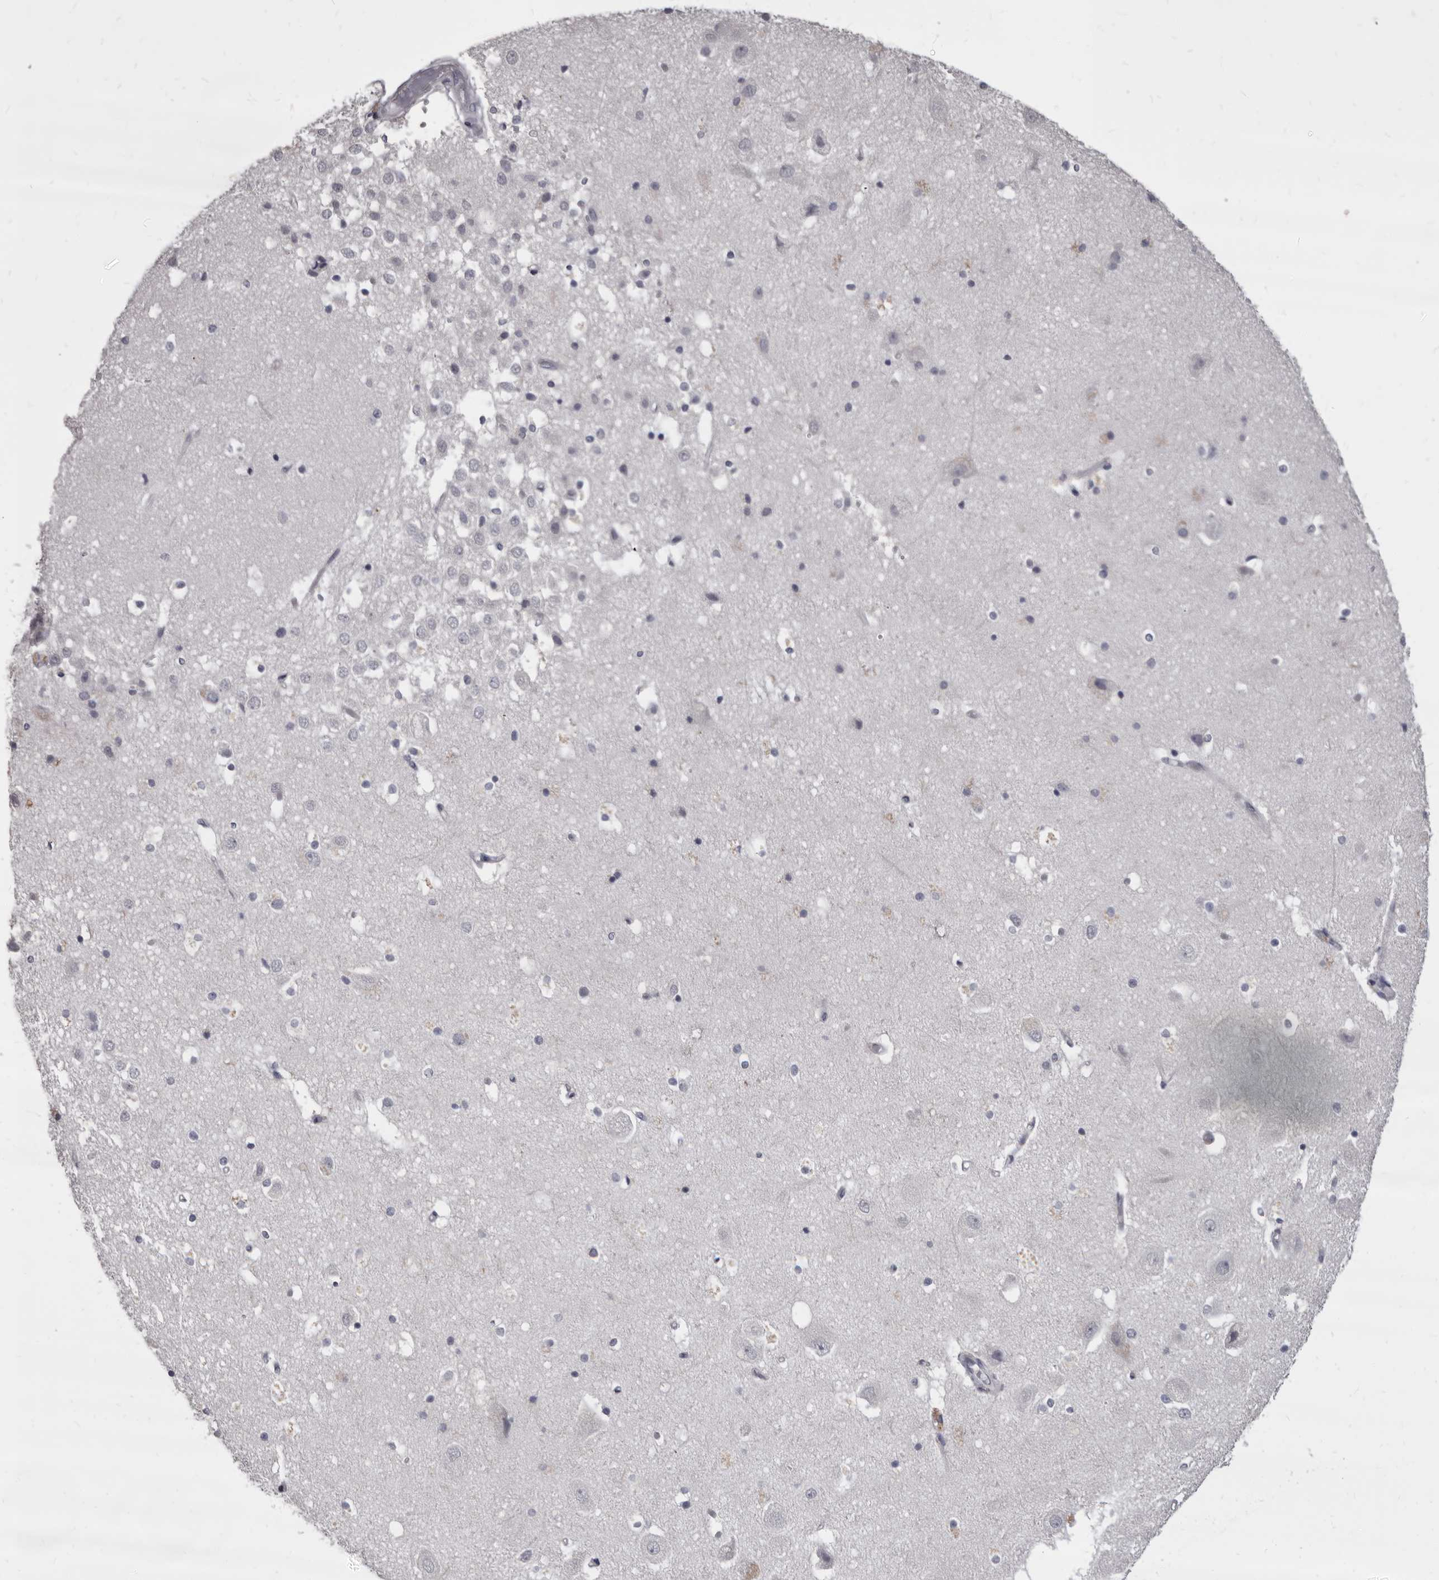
{"staining": {"intensity": "negative", "quantity": "none", "location": "none"}, "tissue": "hippocampus", "cell_type": "Glial cells", "image_type": "normal", "snomed": [{"axis": "morphology", "description": "Normal tissue, NOS"}, {"axis": "topography", "description": "Hippocampus"}], "caption": "This histopathology image is of benign hippocampus stained with IHC to label a protein in brown with the nuclei are counter-stained blue. There is no staining in glial cells. The staining is performed using DAB brown chromogen with nuclei counter-stained in using hematoxylin.", "gene": "GZMH", "patient": {"sex": "female", "age": 52}}